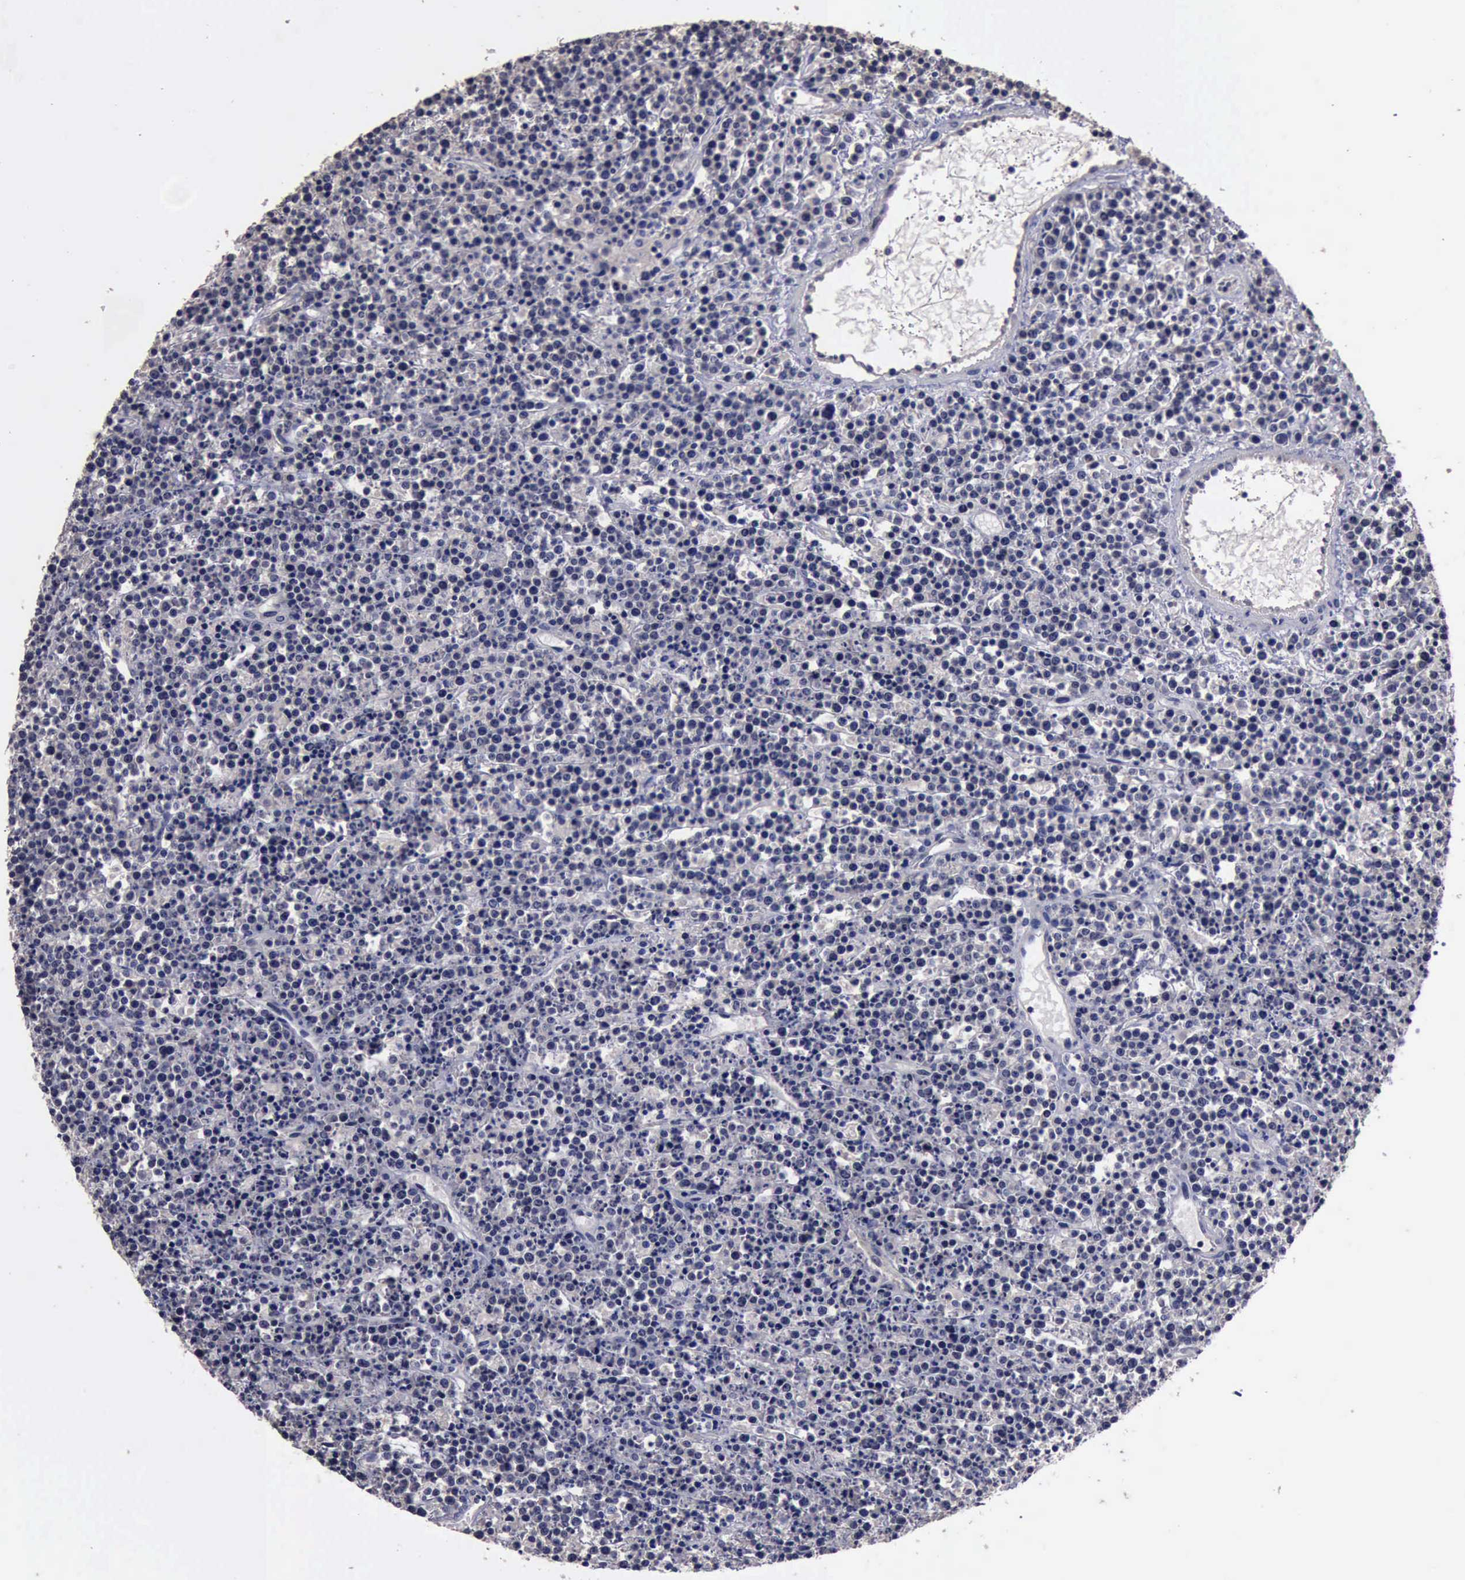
{"staining": {"intensity": "negative", "quantity": "none", "location": "none"}, "tissue": "lymphoma", "cell_type": "Tumor cells", "image_type": "cancer", "snomed": [{"axis": "morphology", "description": "Malignant lymphoma, non-Hodgkin's type, High grade"}, {"axis": "topography", "description": "Ovary"}], "caption": "There is no significant positivity in tumor cells of malignant lymphoma, non-Hodgkin's type (high-grade).", "gene": "CRKL", "patient": {"sex": "female", "age": 56}}